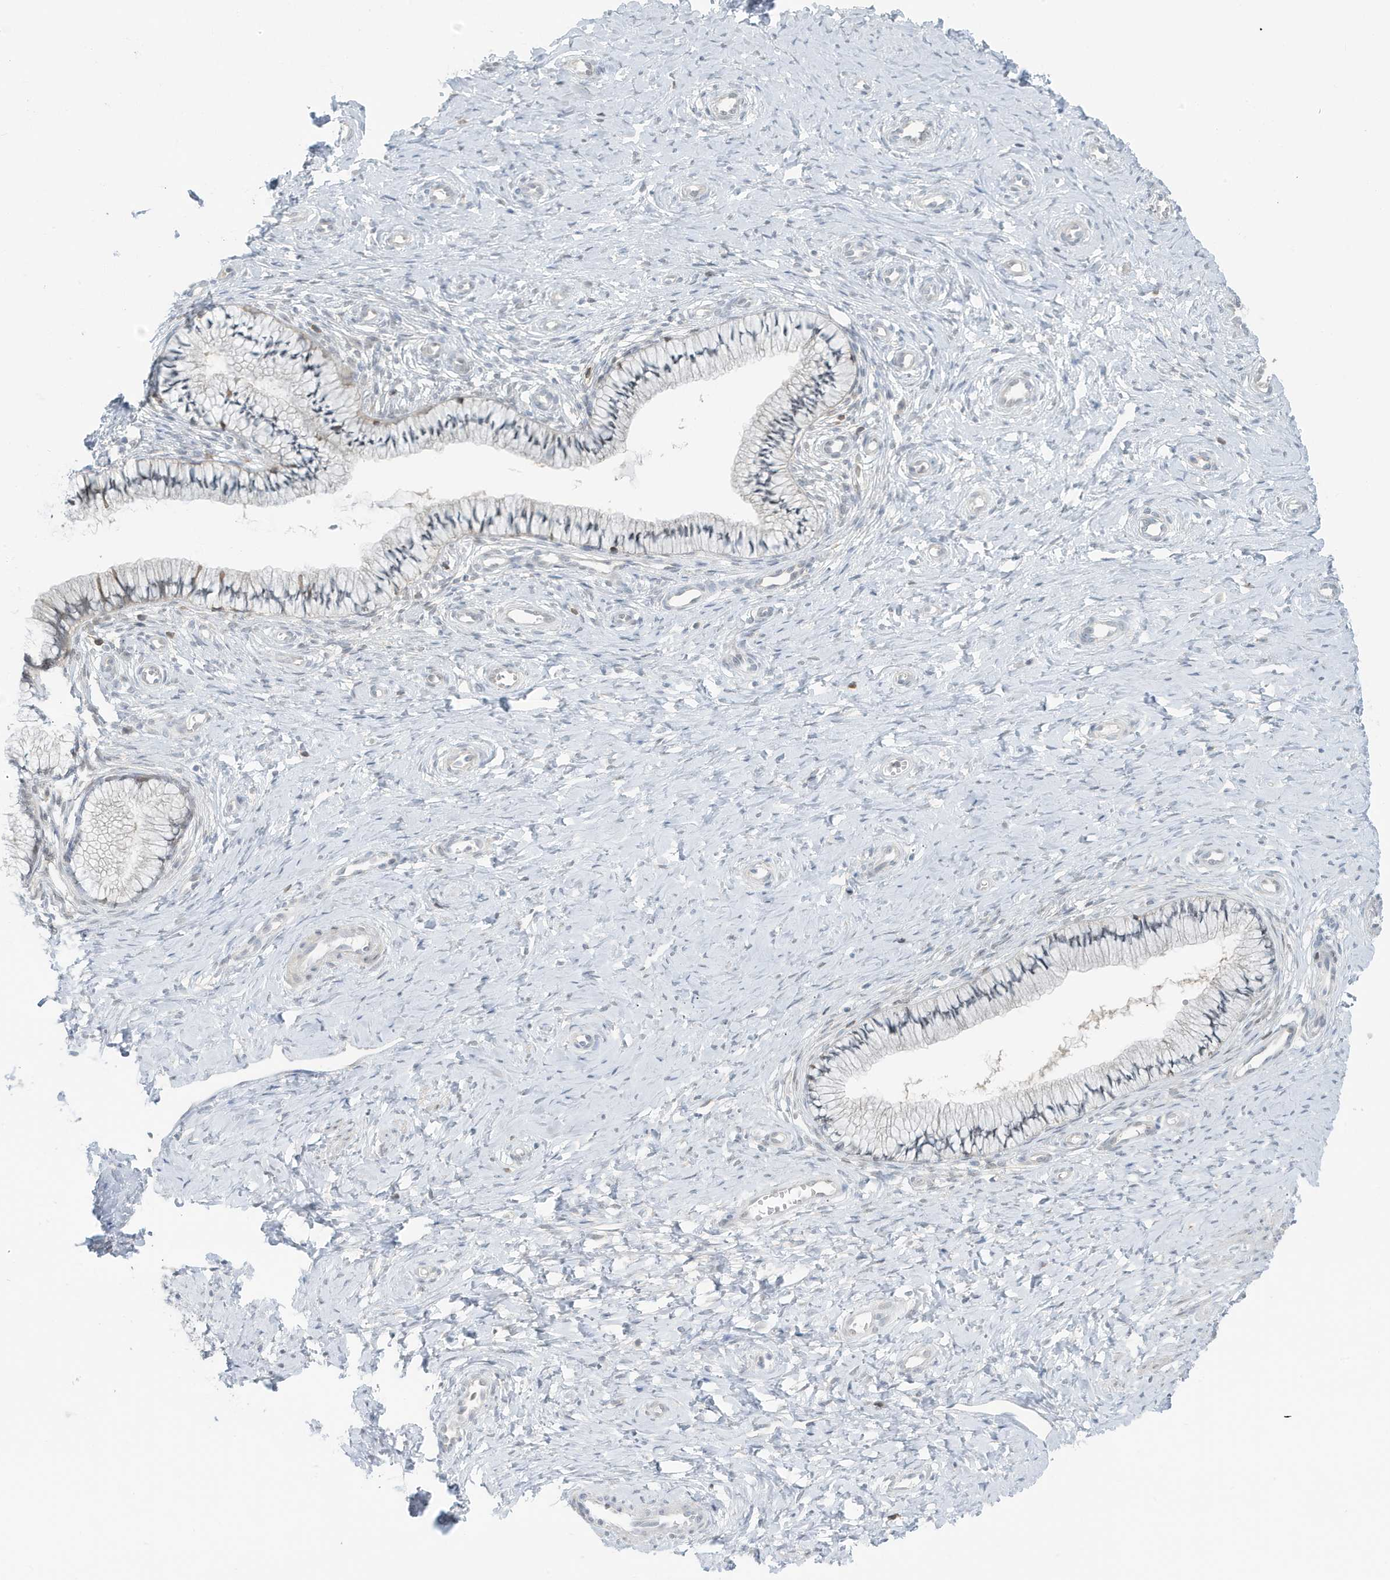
{"staining": {"intensity": "negative", "quantity": "none", "location": "none"}, "tissue": "cervix", "cell_type": "Glandular cells", "image_type": "normal", "snomed": [{"axis": "morphology", "description": "Normal tissue, NOS"}, {"axis": "topography", "description": "Cervix"}], "caption": "IHC of normal cervix shows no expression in glandular cells. (DAB (3,3'-diaminobenzidine) immunohistochemistry, high magnification).", "gene": "OGA", "patient": {"sex": "female", "age": 36}}